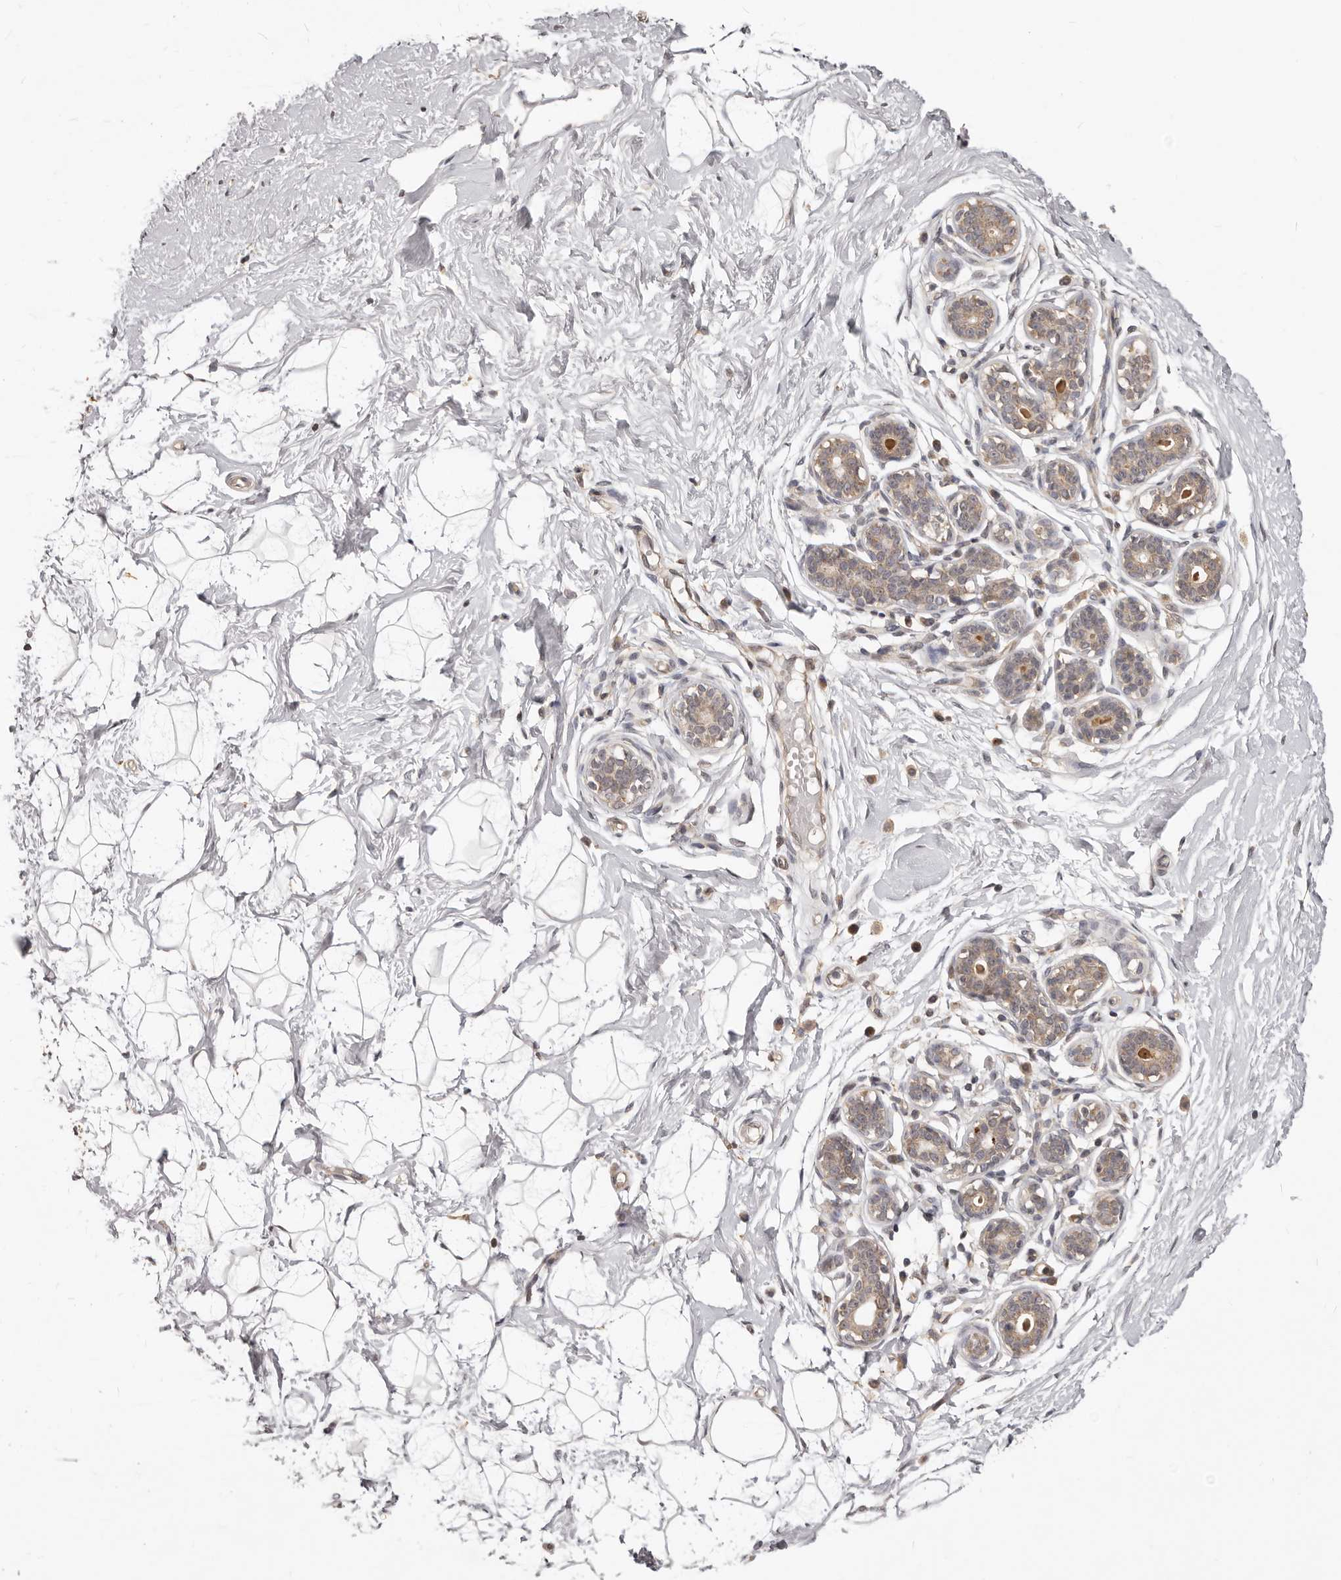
{"staining": {"intensity": "weak", "quantity": "<25%", "location": "cytoplasmic/membranous"}, "tissue": "breast", "cell_type": "Adipocytes", "image_type": "normal", "snomed": [{"axis": "morphology", "description": "Normal tissue, NOS"}, {"axis": "morphology", "description": "Adenoma, NOS"}, {"axis": "topography", "description": "Breast"}], "caption": "High magnification brightfield microscopy of benign breast stained with DAB (brown) and counterstained with hematoxylin (blue): adipocytes show no significant positivity. Brightfield microscopy of immunohistochemistry stained with DAB (3,3'-diaminobenzidine) (brown) and hematoxylin (blue), captured at high magnification.", "gene": "MTO1", "patient": {"sex": "female", "age": 23}}